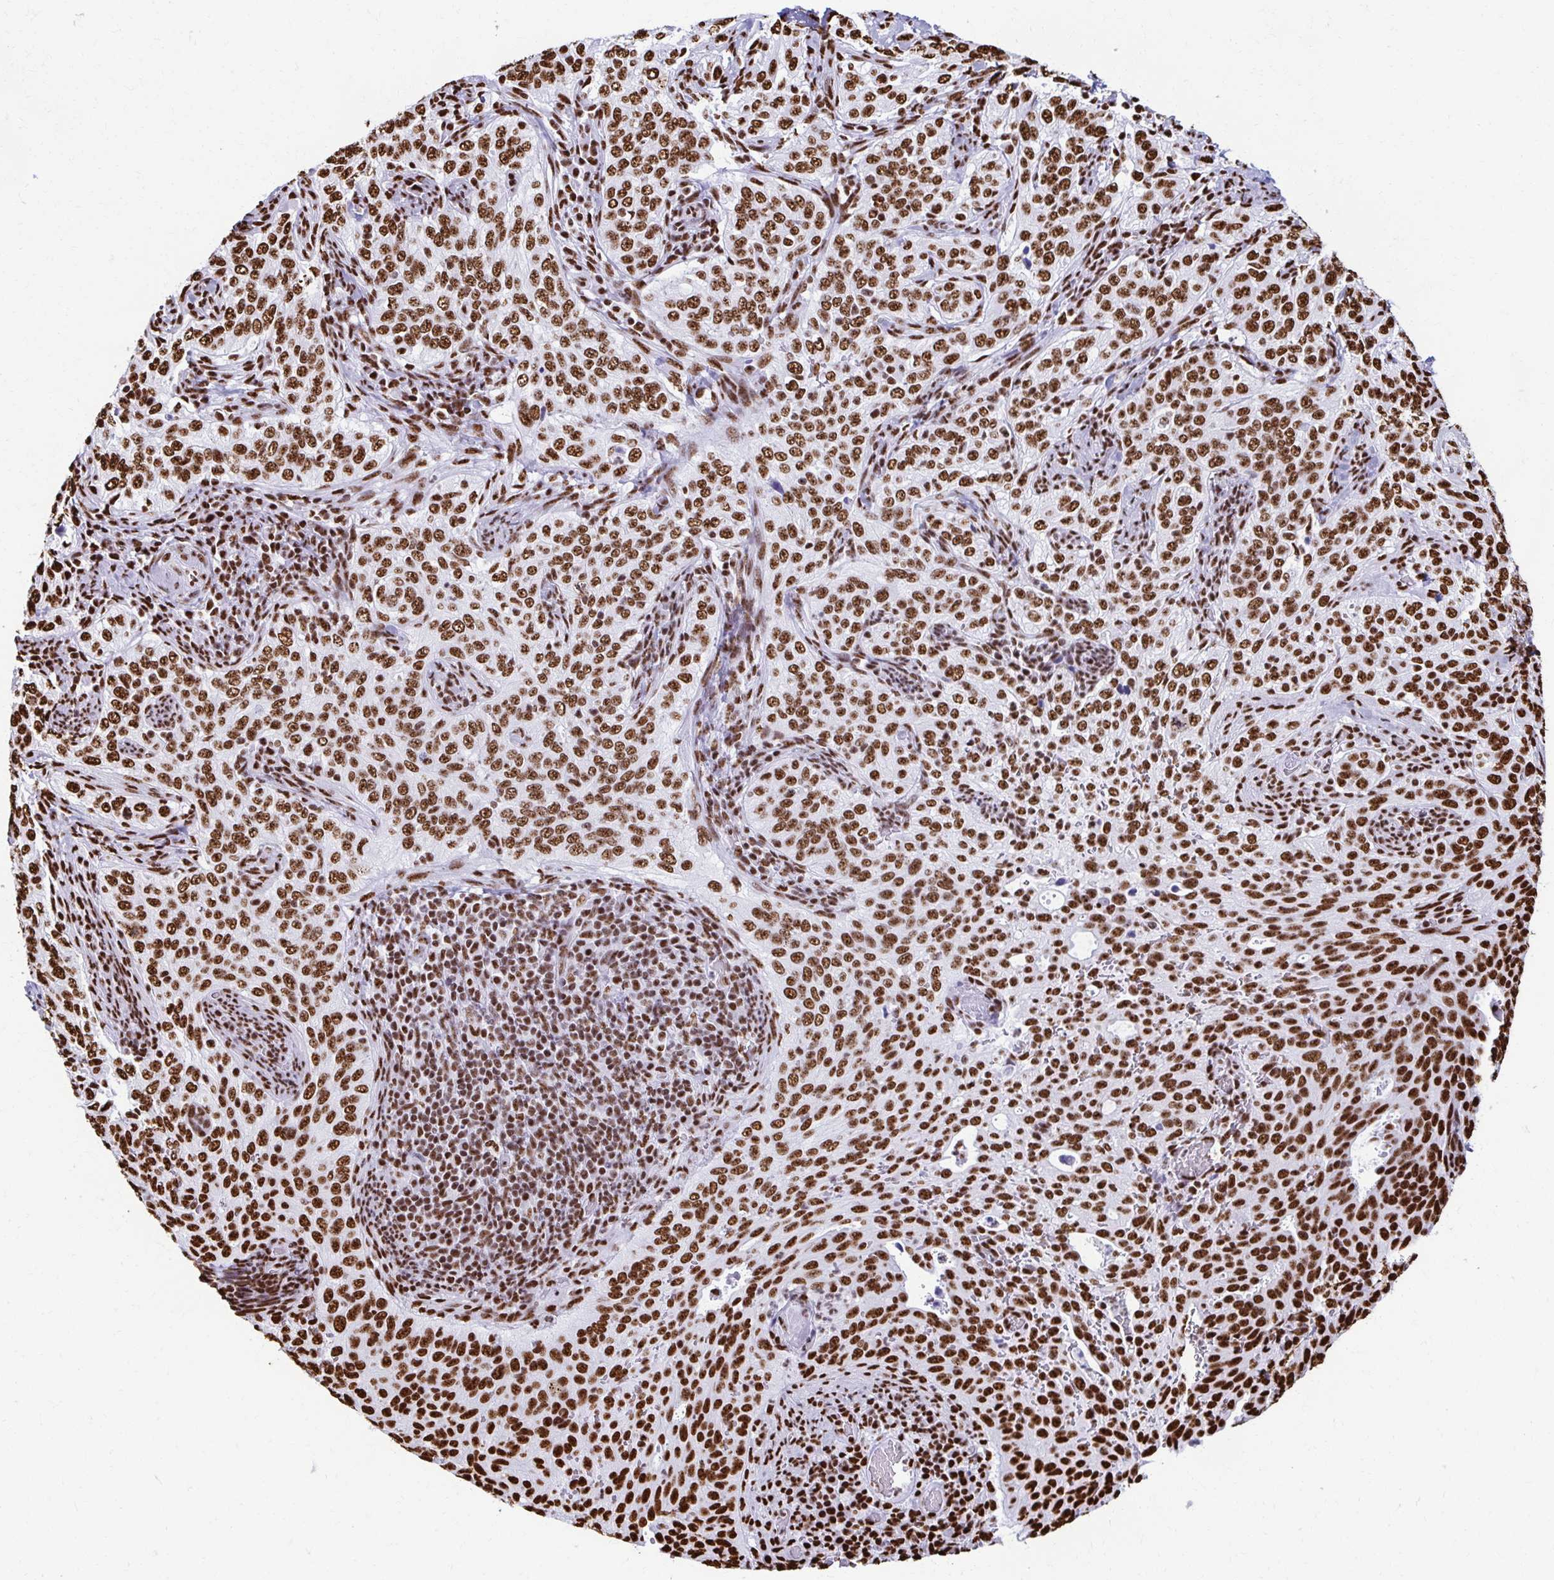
{"staining": {"intensity": "strong", "quantity": ">75%", "location": "nuclear"}, "tissue": "cervical cancer", "cell_type": "Tumor cells", "image_type": "cancer", "snomed": [{"axis": "morphology", "description": "Squamous cell carcinoma, NOS"}, {"axis": "topography", "description": "Cervix"}], "caption": "This photomicrograph reveals immunohistochemistry staining of cervical squamous cell carcinoma, with high strong nuclear positivity in about >75% of tumor cells.", "gene": "NONO", "patient": {"sex": "female", "age": 38}}